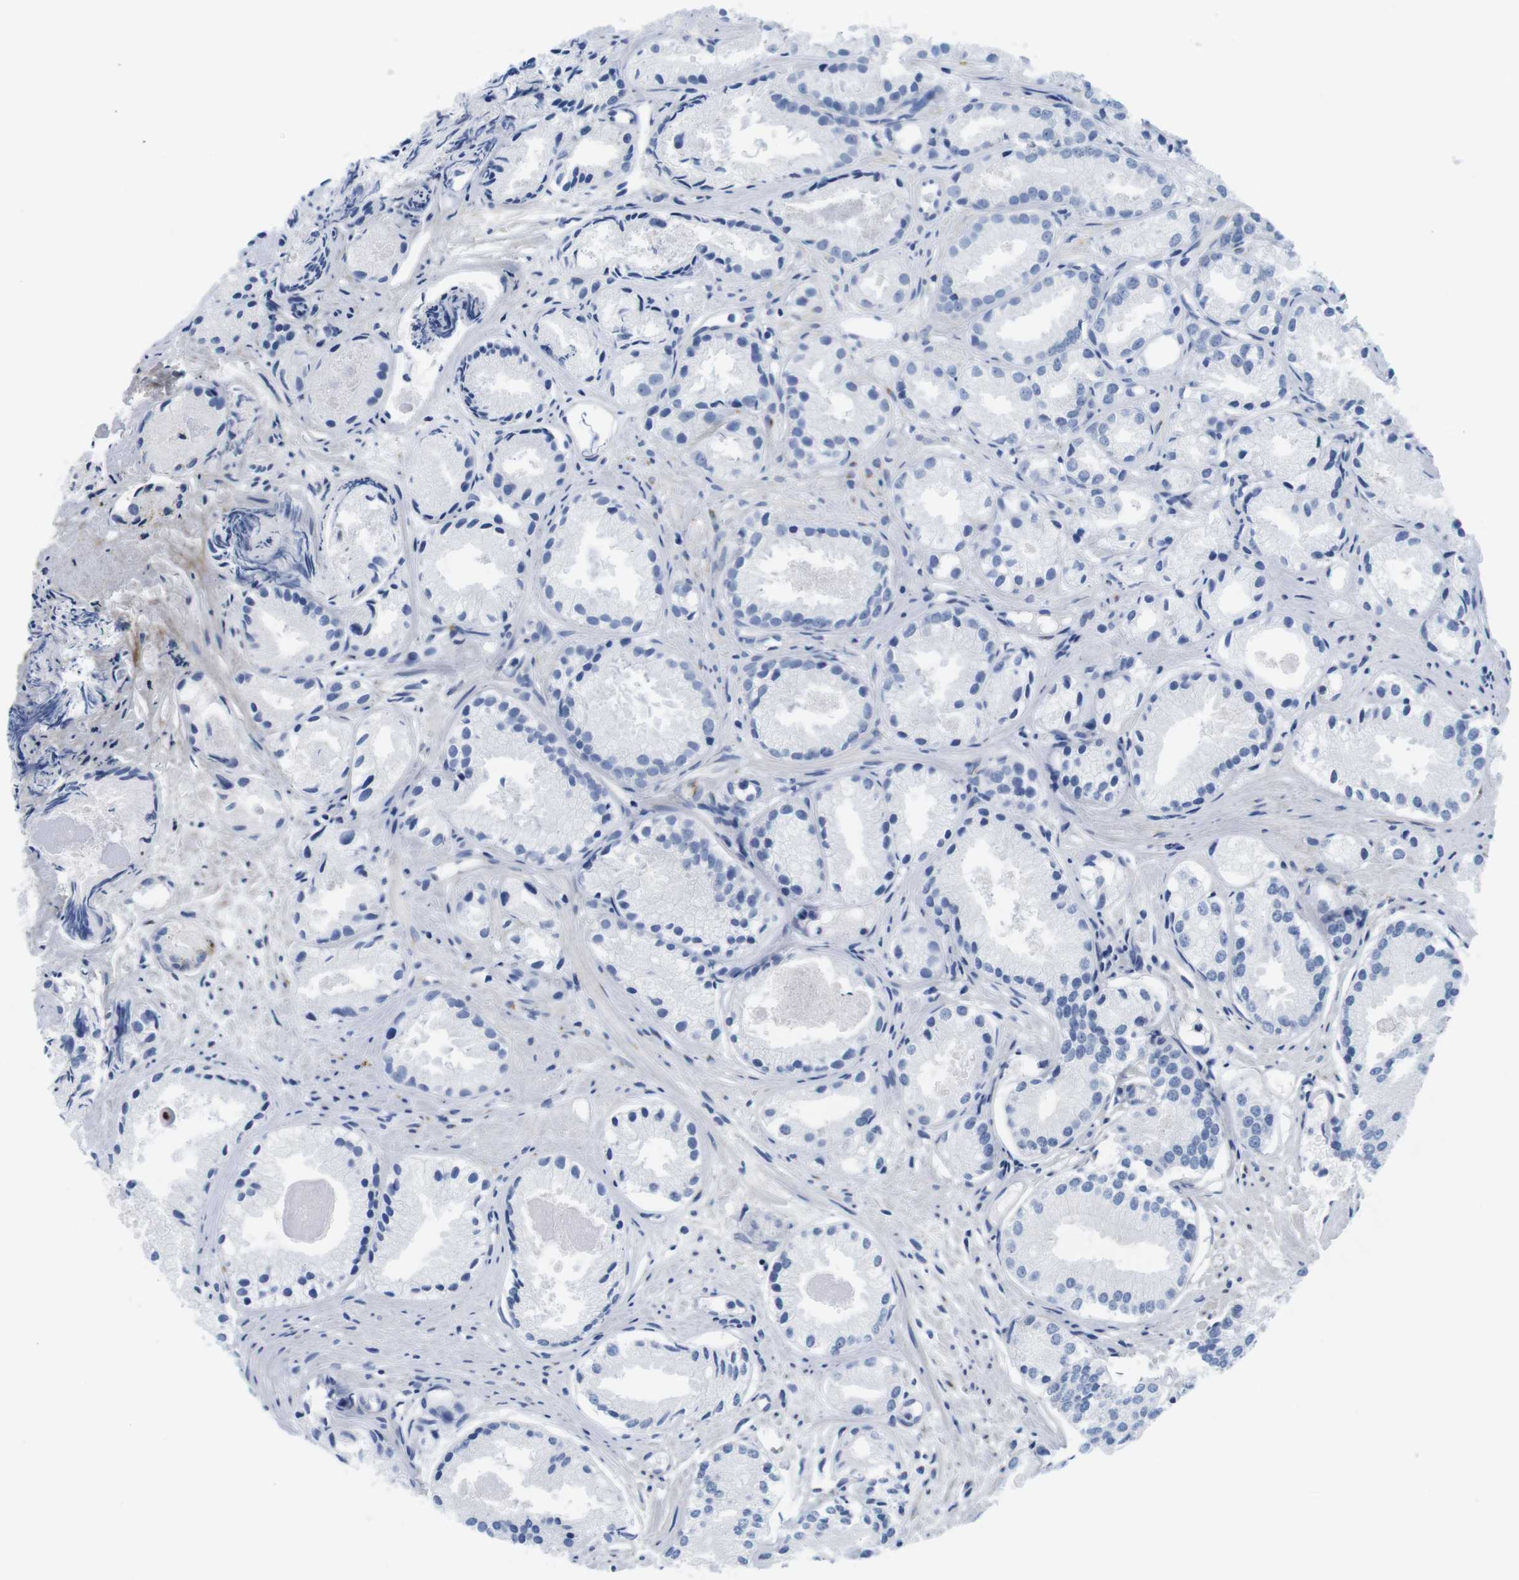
{"staining": {"intensity": "negative", "quantity": "none", "location": "none"}, "tissue": "prostate cancer", "cell_type": "Tumor cells", "image_type": "cancer", "snomed": [{"axis": "morphology", "description": "Adenocarcinoma, Low grade"}, {"axis": "topography", "description": "Prostate"}], "caption": "Tumor cells are negative for brown protein staining in low-grade adenocarcinoma (prostate).", "gene": "MAP6", "patient": {"sex": "male", "age": 72}}